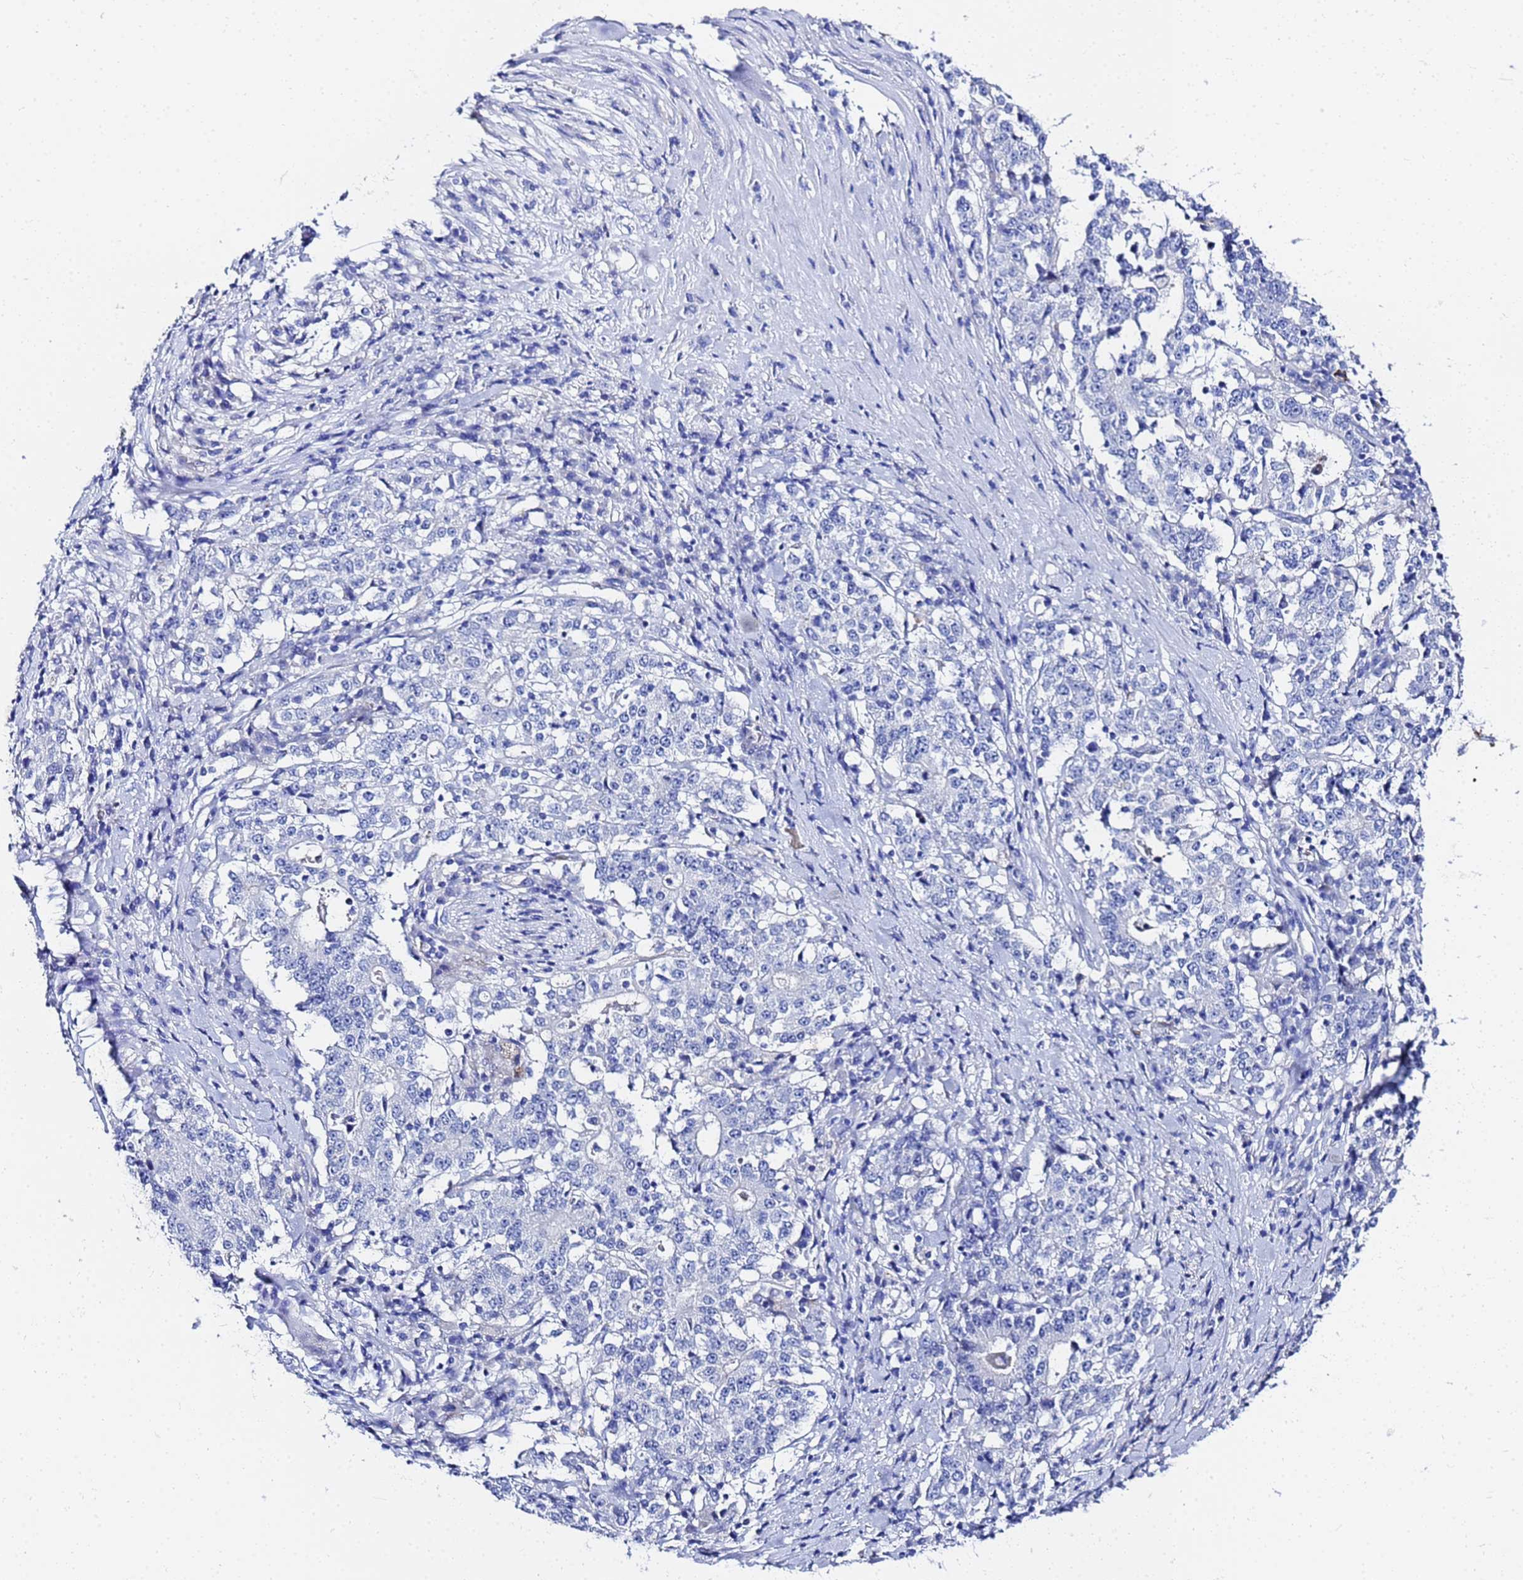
{"staining": {"intensity": "negative", "quantity": "none", "location": "none"}, "tissue": "stomach cancer", "cell_type": "Tumor cells", "image_type": "cancer", "snomed": [{"axis": "morphology", "description": "Adenocarcinoma, NOS"}, {"axis": "topography", "description": "Stomach"}], "caption": "Tumor cells are negative for brown protein staining in stomach adenocarcinoma.", "gene": "ZNF26", "patient": {"sex": "male", "age": 59}}